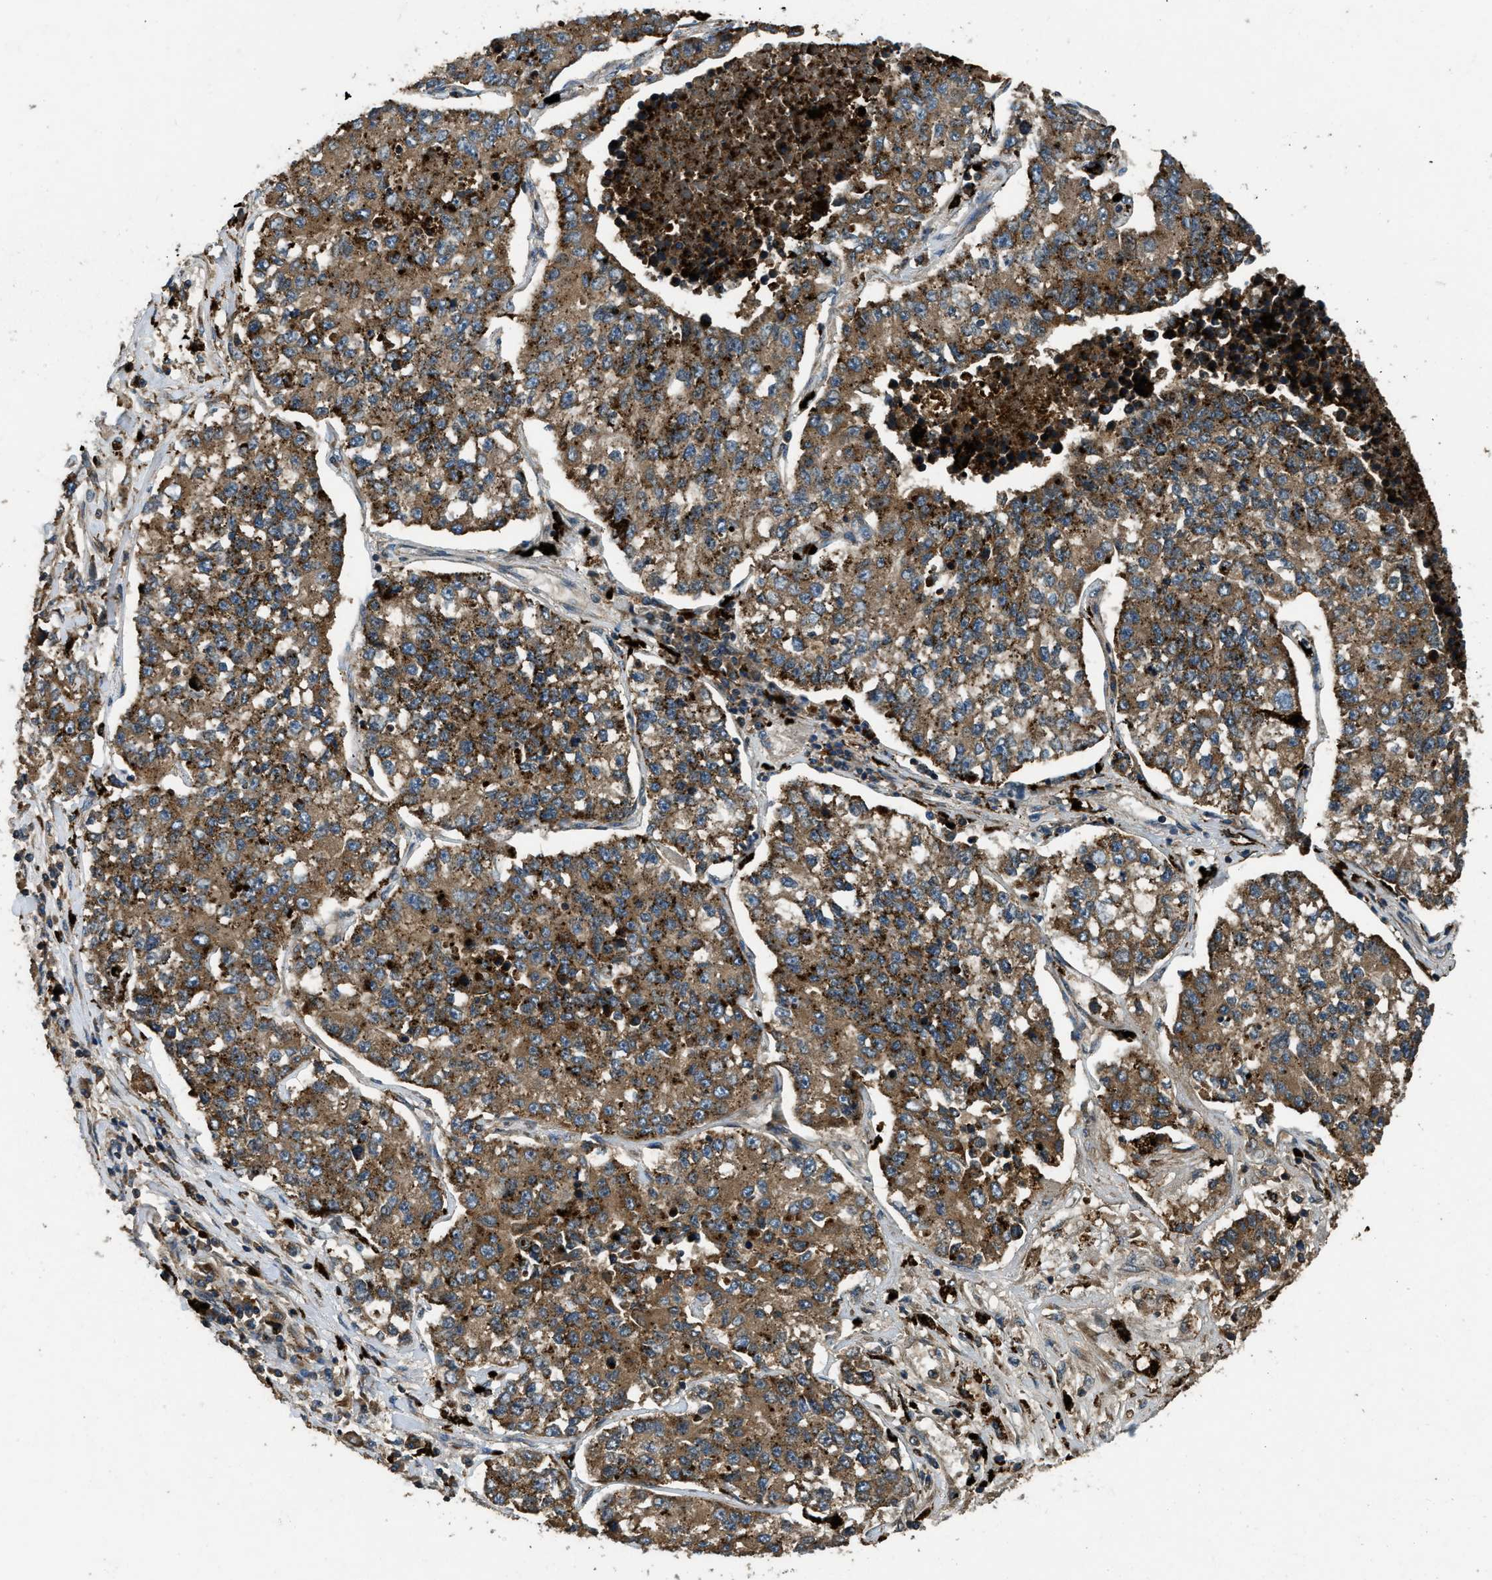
{"staining": {"intensity": "moderate", "quantity": ">75%", "location": "cytoplasmic/membranous"}, "tissue": "lung cancer", "cell_type": "Tumor cells", "image_type": "cancer", "snomed": [{"axis": "morphology", "description": "Adenocarcinoma, NOS"}, {"axis": "topography", "description": "Lung"}], "caption": "Moderate cytoplasmic/membranous protein positivity is appreciated in about >75% of tumor cells in lung adenocarcinoma.", "gene": "GGH", "patient": {"sex": "male", "age": 49}}